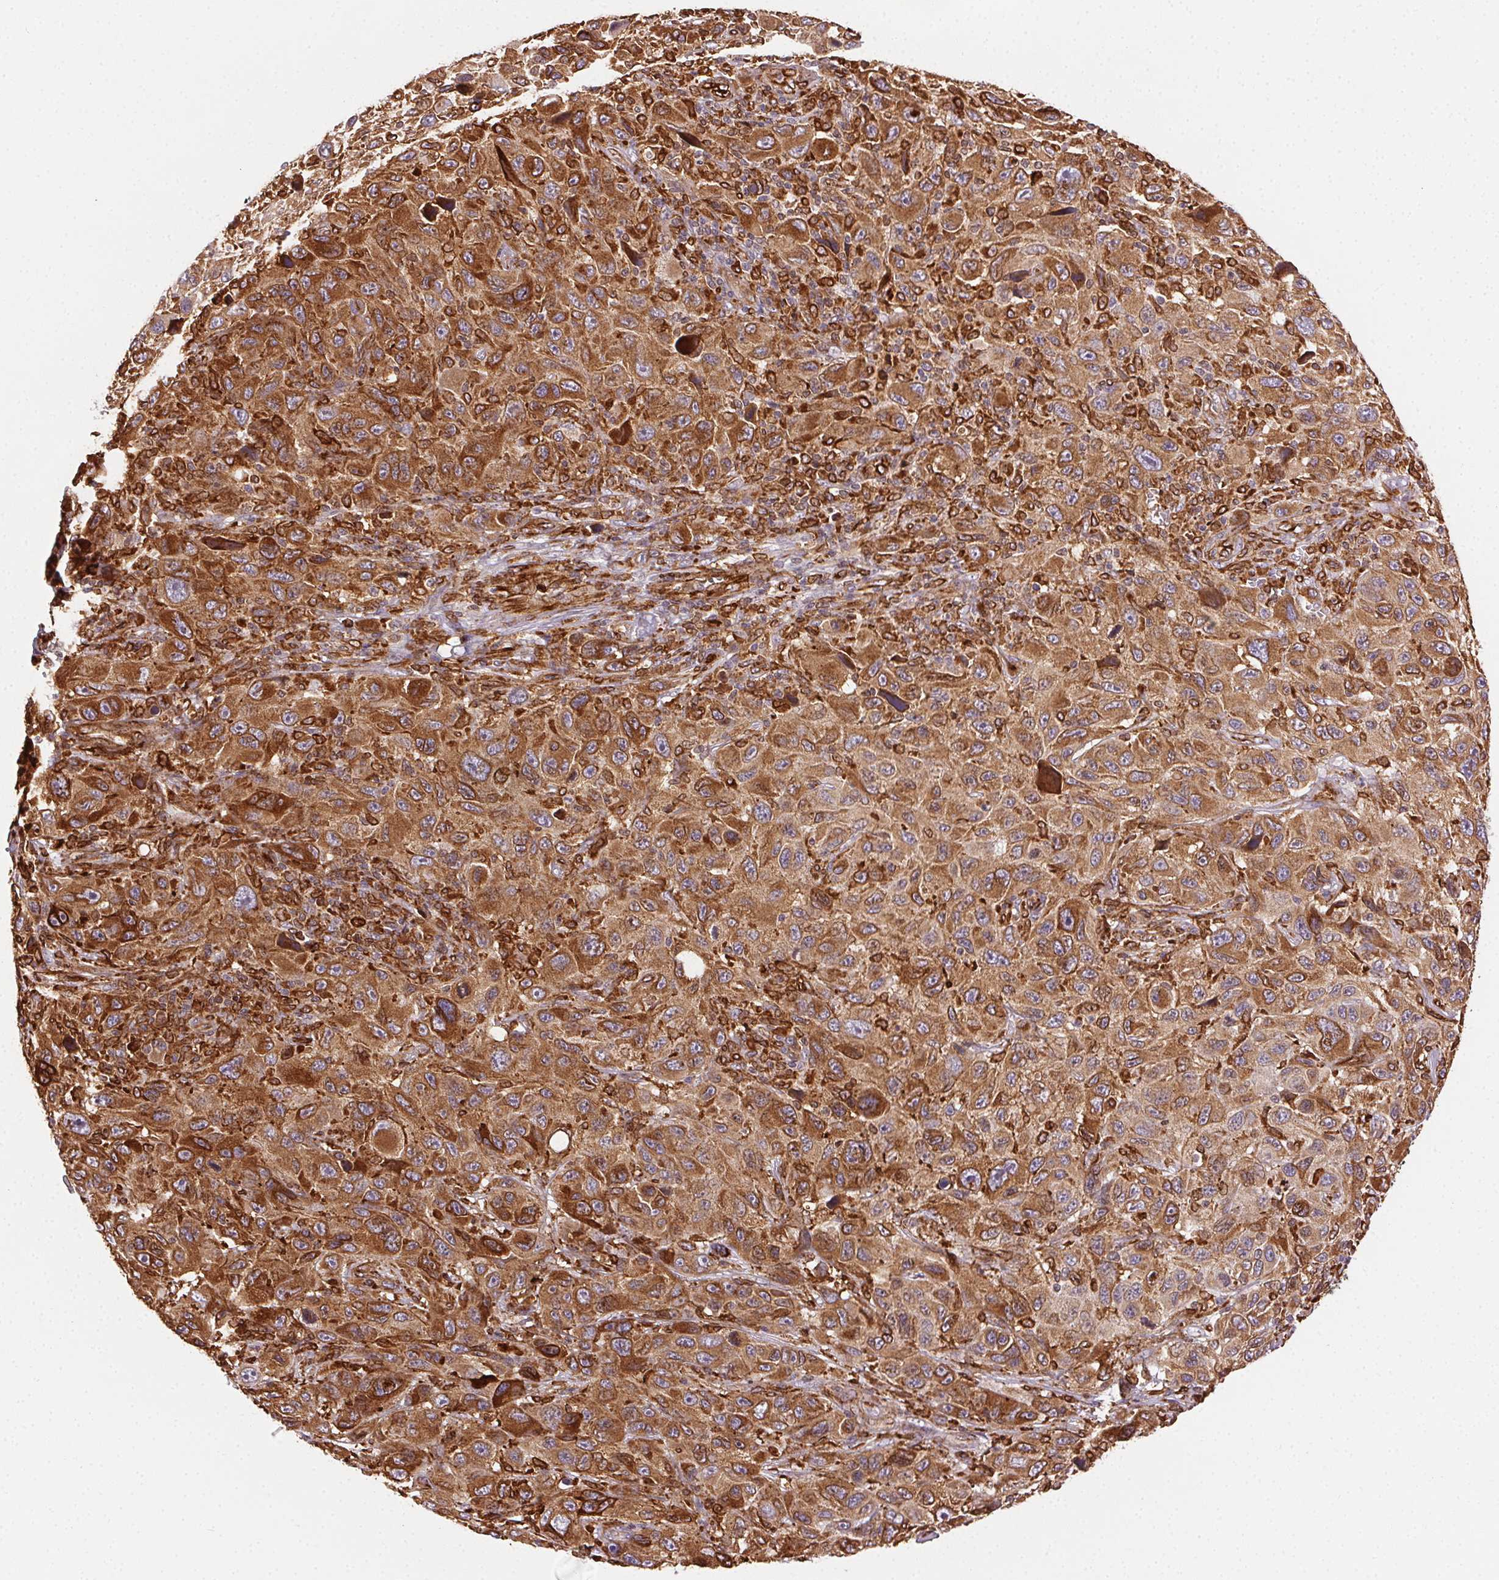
{"staining": {"intensity": "moderate", "quantity": ">75%", "location": "cytoplasmic/membranous"}, "tissue": "melanoma", "cell_type": "Tumor cells", "image_type": "cancer", "snomed": [{"axis": "morphology", "description": "Malignant melanoma, NOS"}, {"axis": "topography", "description": "Skin"}], "caption": "Moderate cytoplasmic/membranous protein positivity is identified in approximately >75% of tumor cells in melanoma. The staining is performed using DAB (3,3'-diaminobenzidine) brown chromogen to label protein expression. The nuclei are counter-stained blue using hematoxylin.", "gene": "RNASET2", "patient": {"sex": "male", "age": 53}}